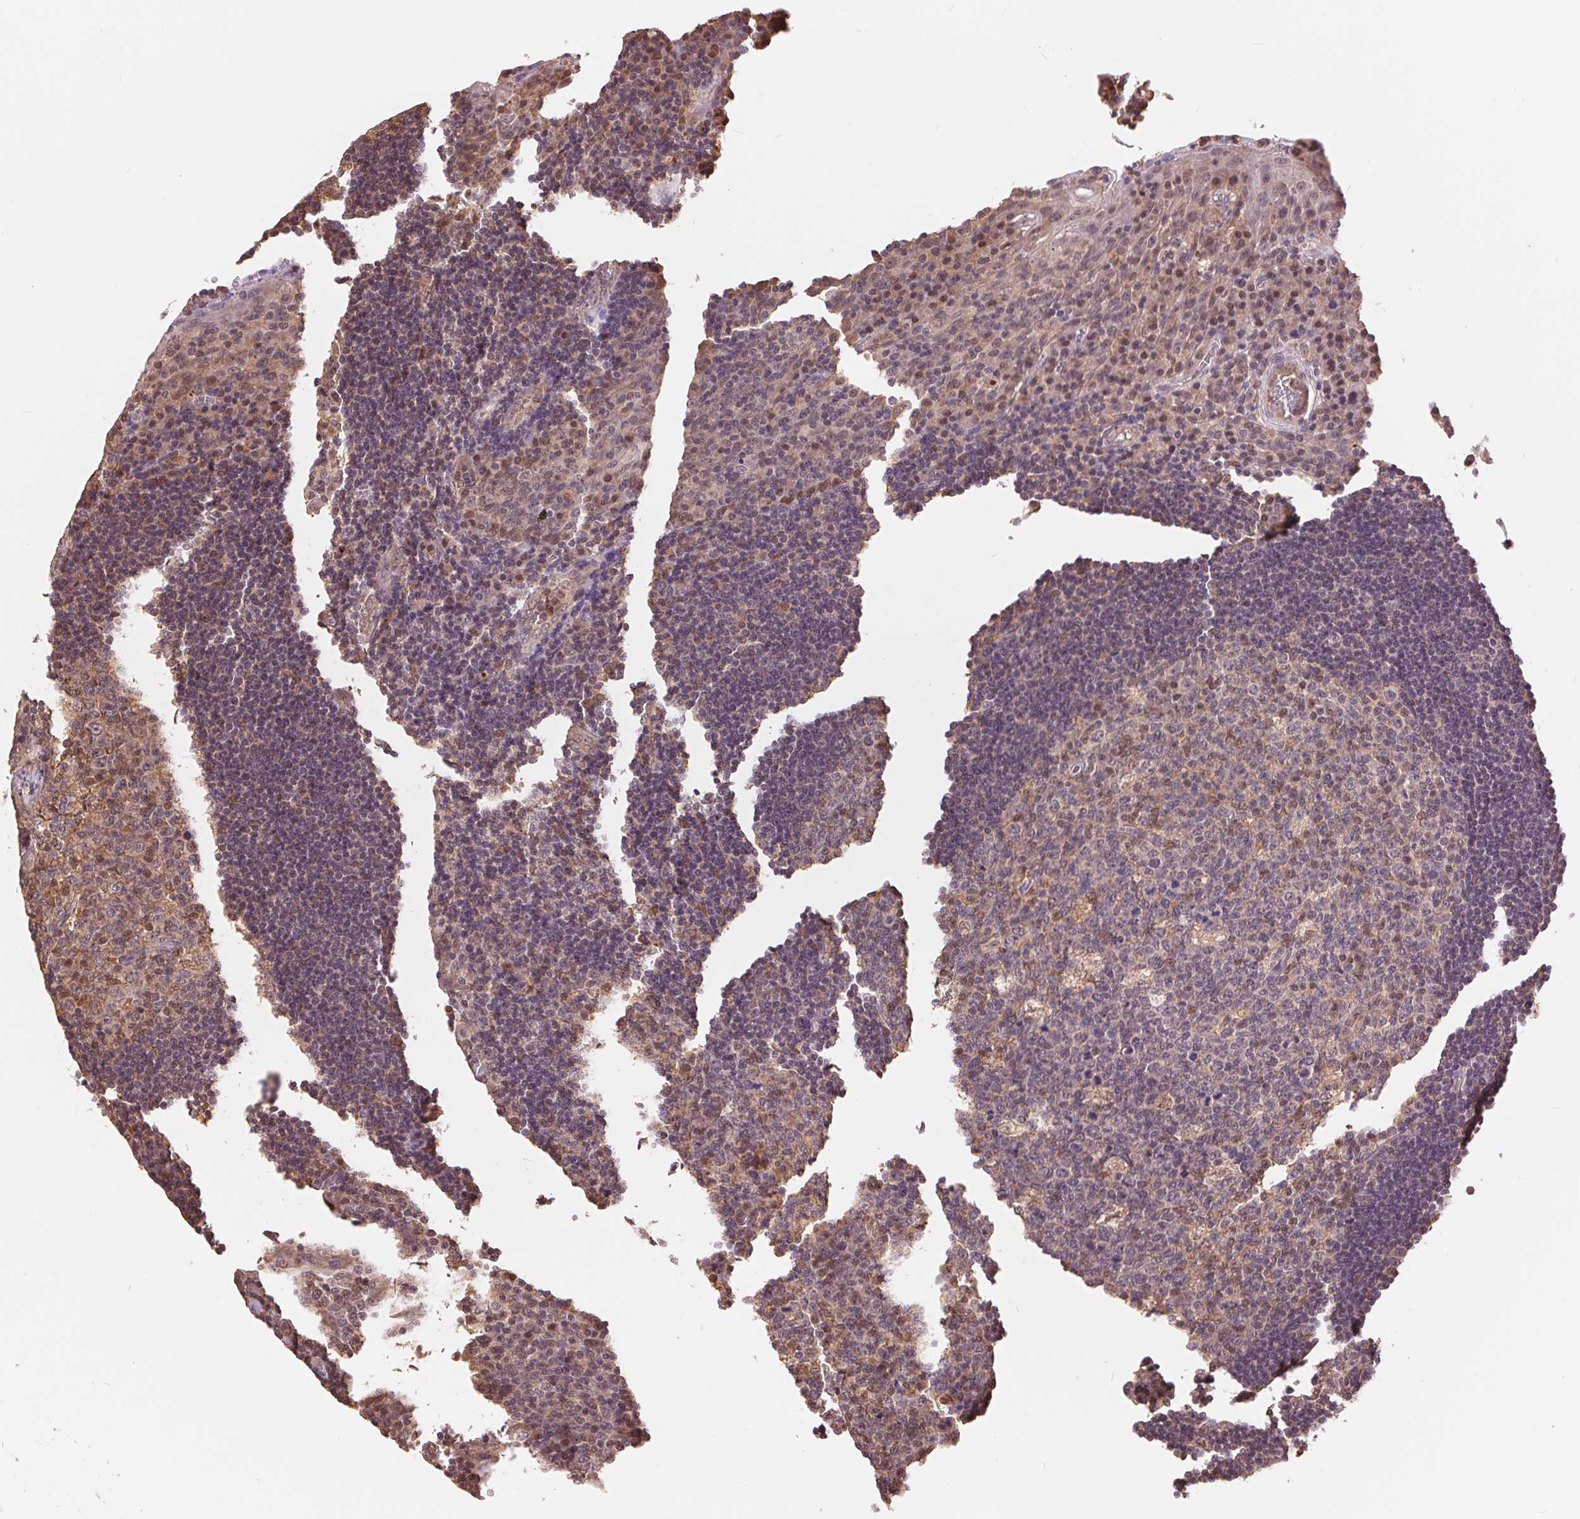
{"staining": {"intensity": "negative", "quantity": "none", "location": "none"}, "tissue": "tonsil", "cell_type": "Germinal center cells", "image_type": "normal", "snomed": [{"axis": "morphology", "description": "Normal tissue, NOS"}, {"axis": "topography", "description": "Tonsil"}], "caption": "The image demonstrates no significant staining in germinal center cells of tonsil. Nuclei are stained in blue.", "gene": "TMEM273", "patient": {"sex": "male", "age": 17}}